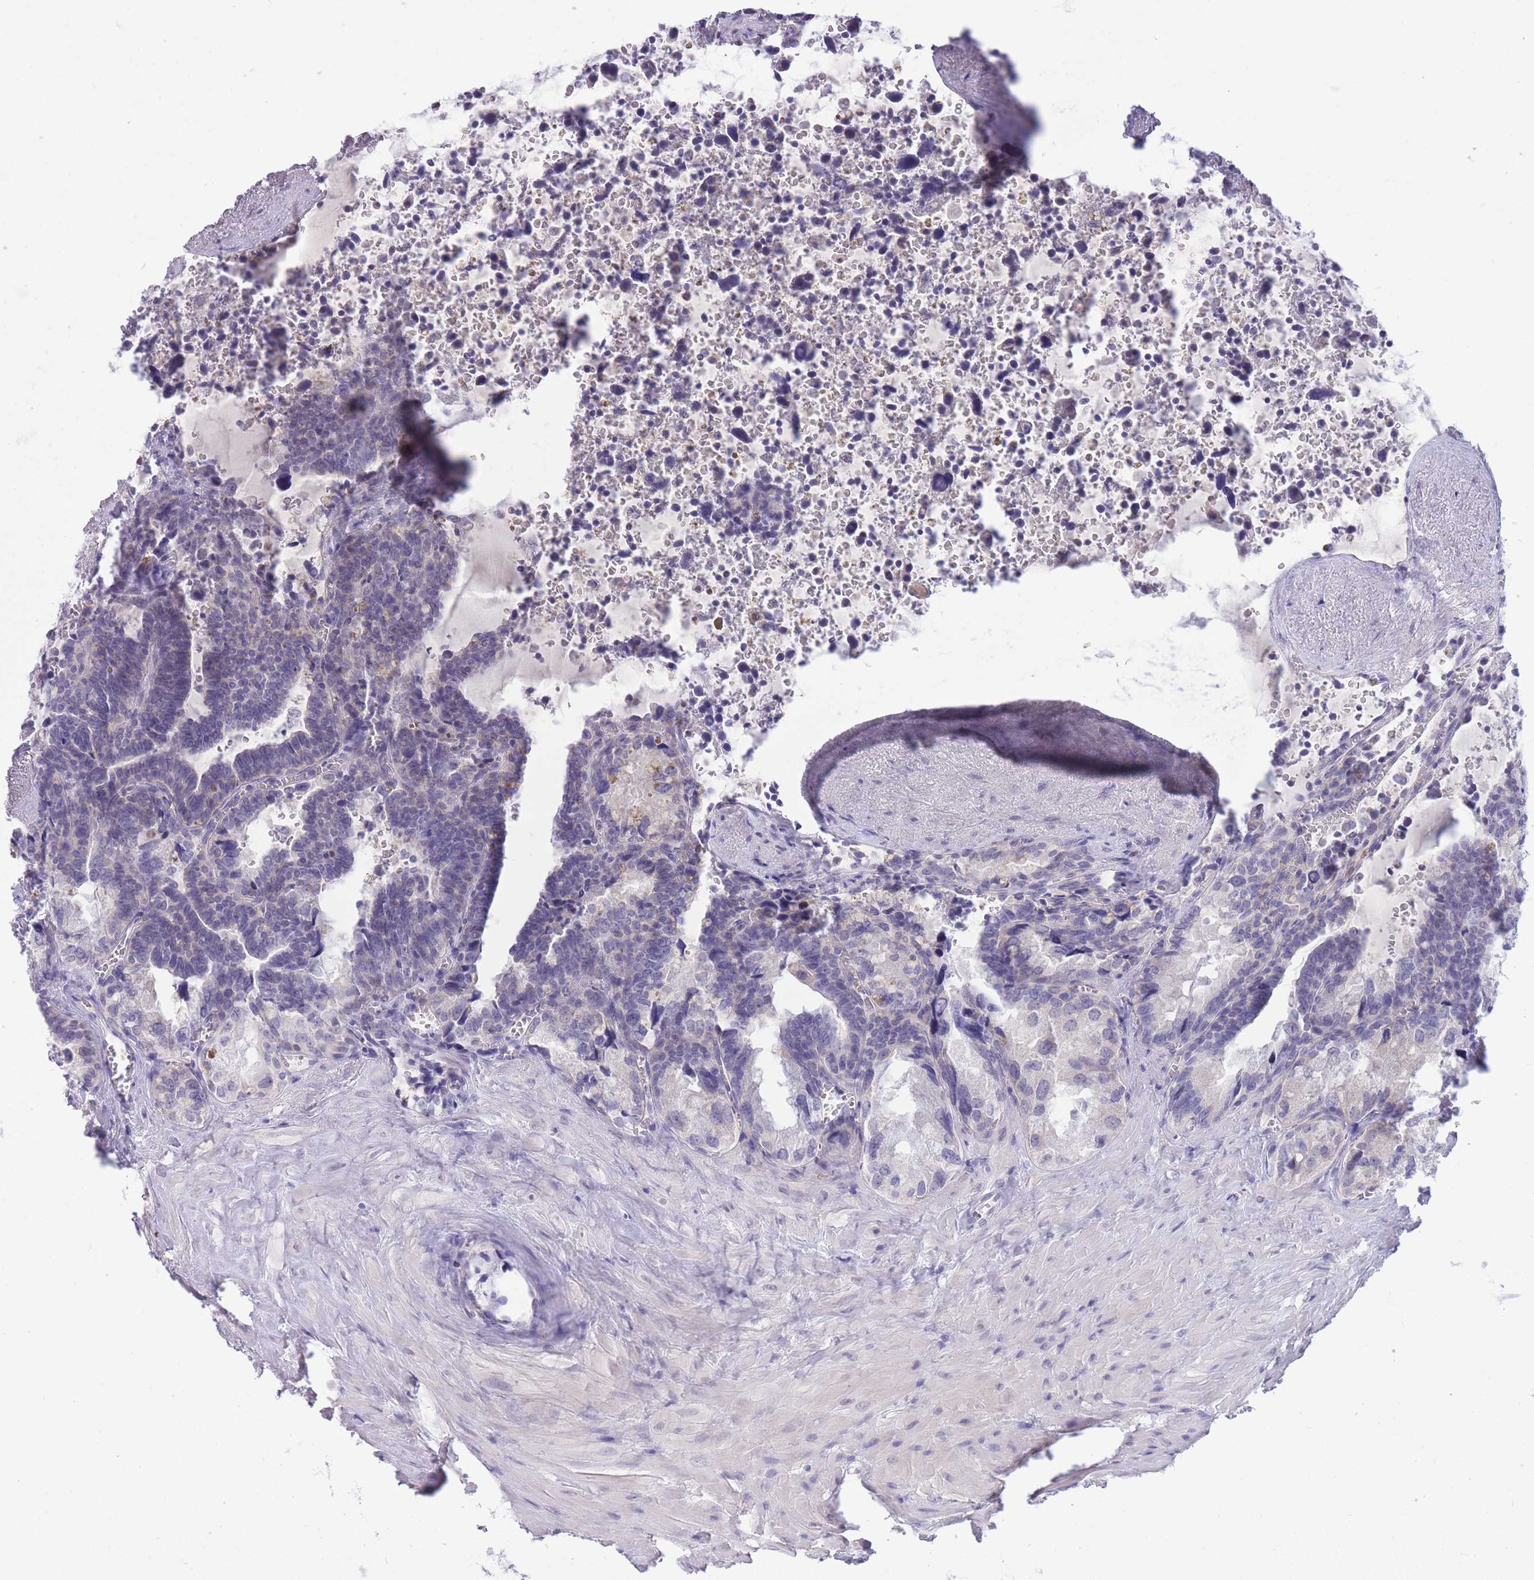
{"staining": {"intensity": "negative", "quantity": "none", "location": "none"}, "tissue": "seminal vesicle", "cell_type": "Glandular cells", "image_type": "normal", "snomed": [{"axis": "morphology", "description": "Normal tissue, NOS"}, {"axis": "topography", "description": "Seminal veicle"}], "caption": "The micrograph demonstrates no staining of glandular cells in unremarkable seminal vesicle.", "gene": "ASAP3", "patient": {"sex": "male", "age": 68}}